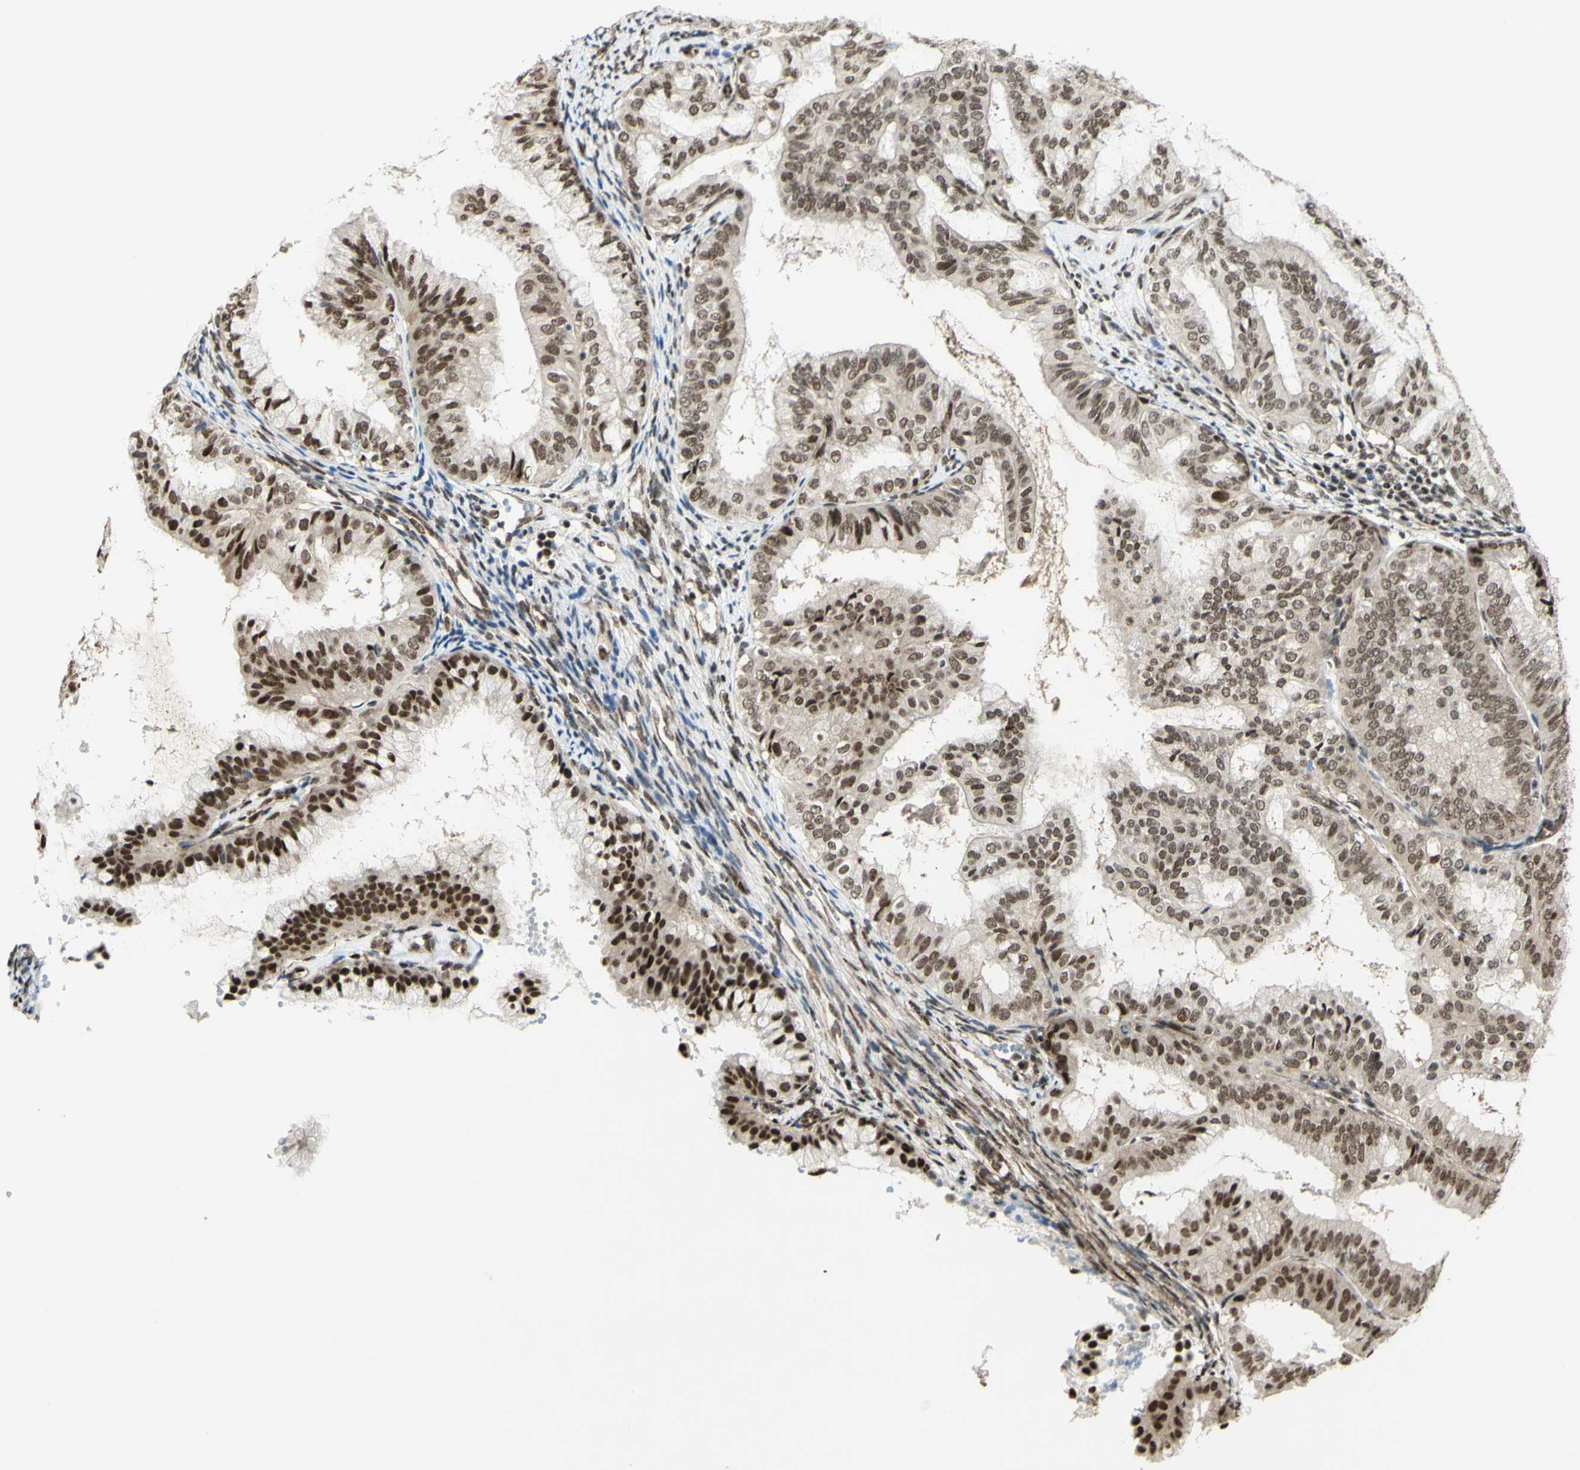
{"staining": {"intensity": "moderate", "quantity": ">75%", "location": "nuclear"}, "tissue": "endometrial cancer", "cell_type": "Tumor cells", "image_type": "cancer", "snomed": [{"axis": "morphology", "description": "Adenocarcinoma, NOS"}, {"axis": "topography", "description": "Endometrium"}], "caption": "A brown stain shows moderate nuclear positivity of a protein in endometrial cancer tumor cells.", "gene": "ZMYM6", "patient": {"sex": "female", "age": 63}}